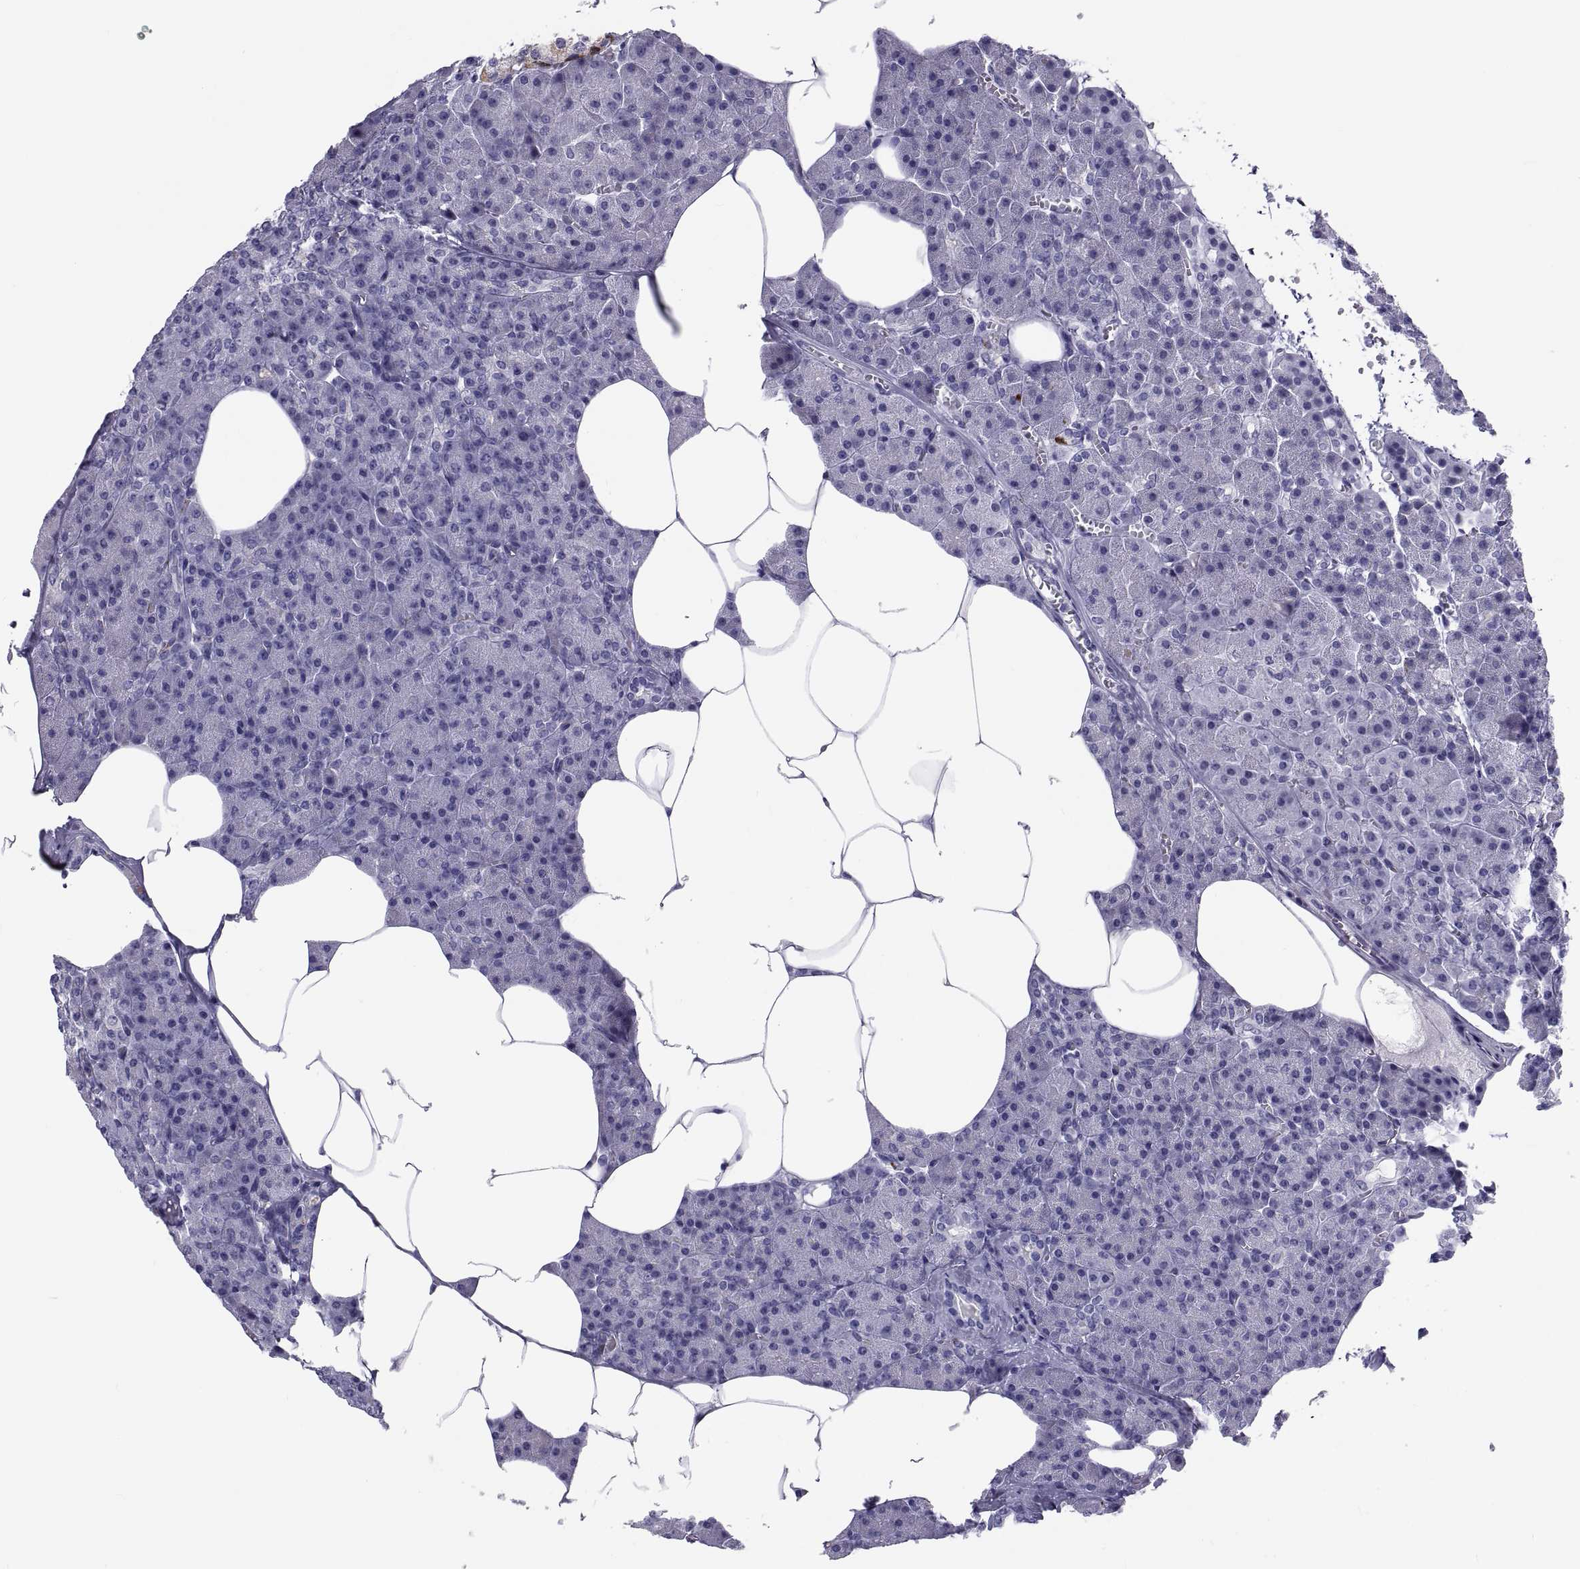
{"staining": {"intensity": "negative", "quantity": "none", "location": "none"}, "tissue": "pancreas", "cell_type": "Exocrine glandular cells", "image_type": "normal", "snomed": [{"axis": "morphology", "description": "Normal tissue, NOS"}, {"axis": "topography", "description": "Pancreas"}], "caption": "IHC image of benign human pancreas stained for a protein (brown), which demonstrates no expression in exocrine glandular cells. (DAB immunohistochemistry (IHC) with hematoxylin counter stain).", "gene": "DEFB129", "patient": {"sex": "female", "age": 45}}